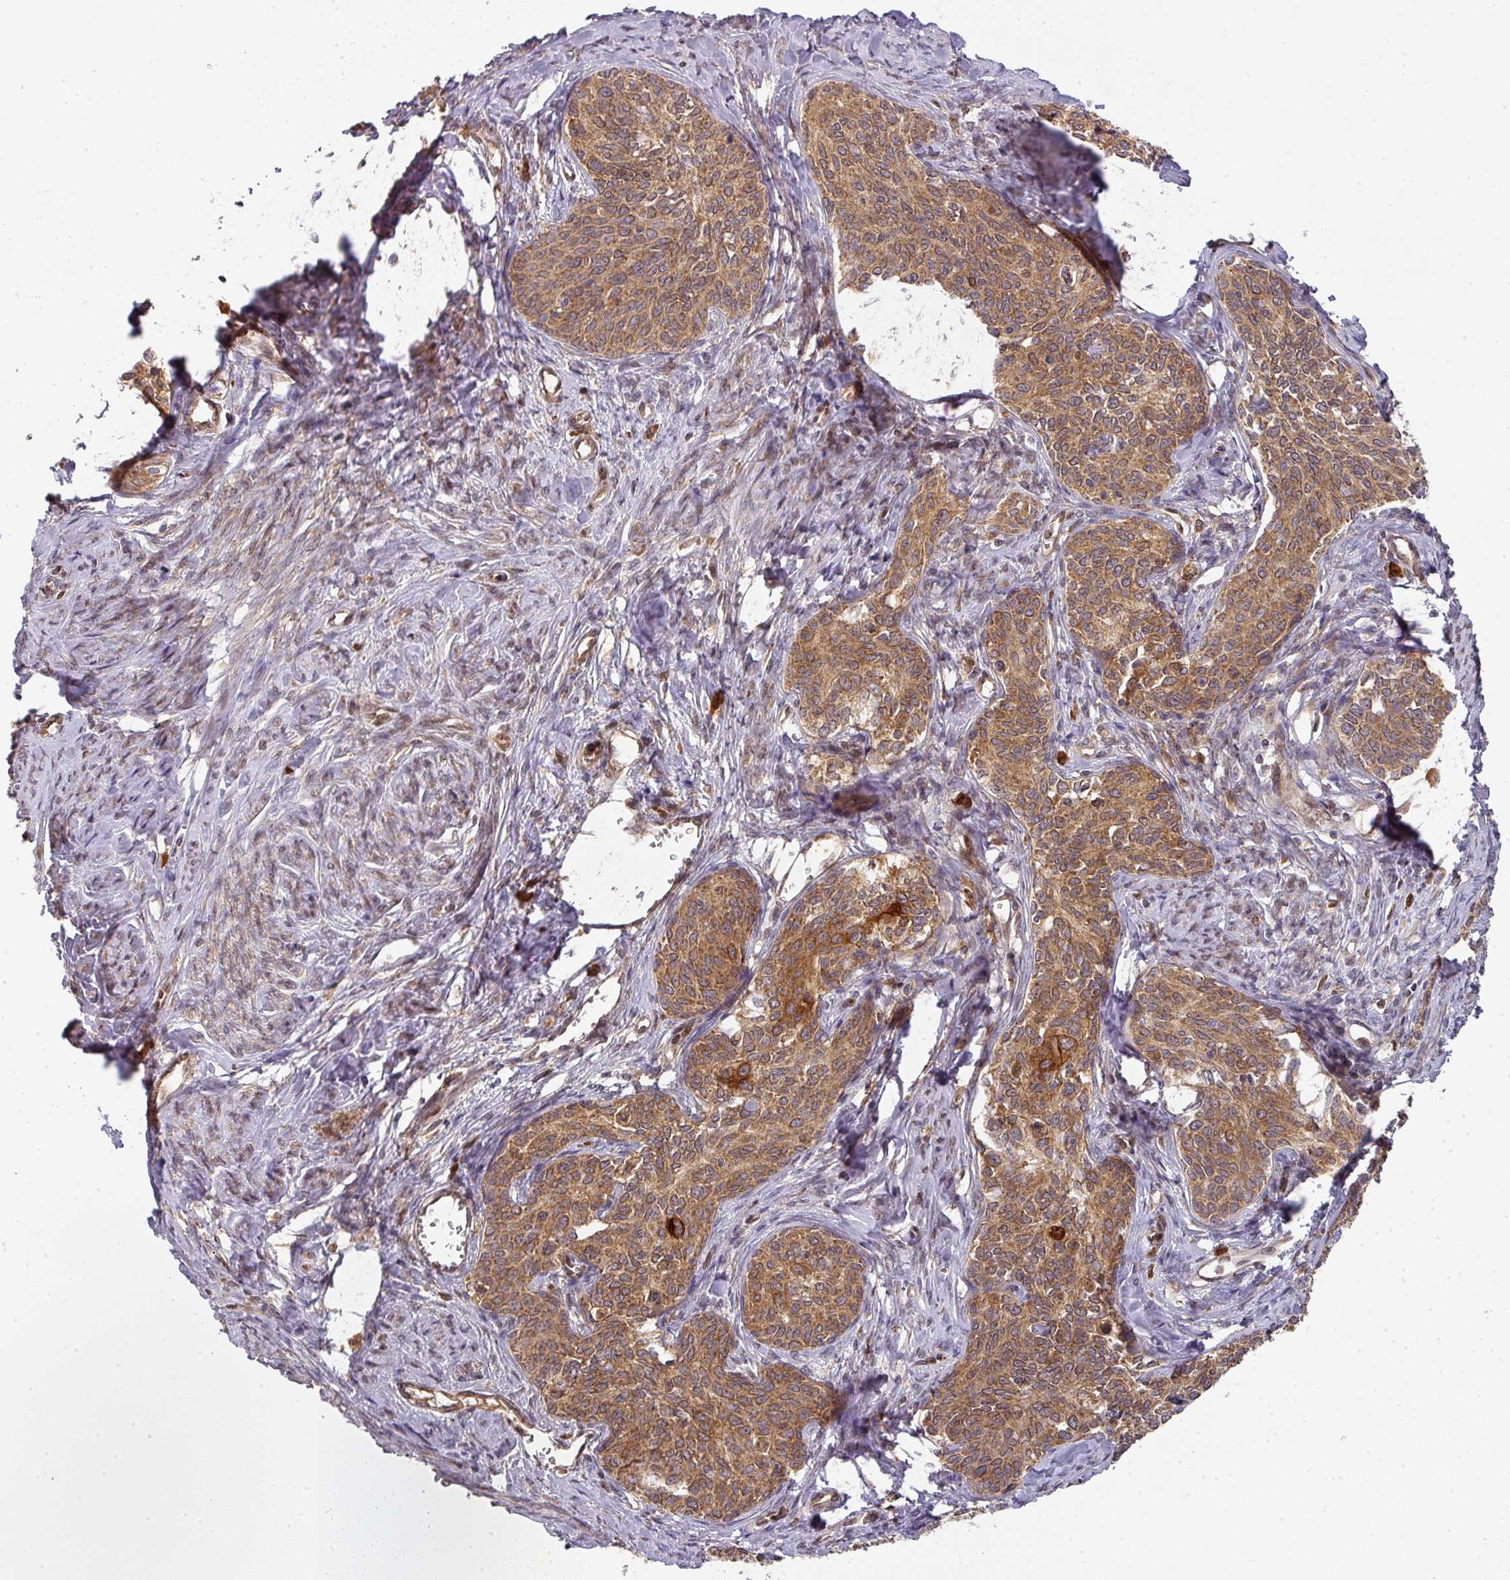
{"staining": {"intensity": "moderate", "quantity": ">75%", "location": "cytoplasmic/membranous"}, "tissue": "cervical cancer", "cell_type": "Tumor cells", "image_type": "cancer", "snomed": [{"axis": "morphology", "description": "Squamous cell carcinoma, NOS"}, {"axis": "morphology", "description": "Adenocarcinoma, NOS"}, {"axis": "topography", "description": "Cervix"}], "caption": "Immunohistochemistry (DAB) staining of cervical cancer (squamous cell carcinoma) shows moderate cytoplasmic/membranous protein staining in approximately >75% of tumor cells. The staining was performed using DAB, with brown indicating positive protein expression. Nuclei are stained blue with hematoxylin.", "gene": "MALSU1", "patient": {"sex": "female", "age": 52}}